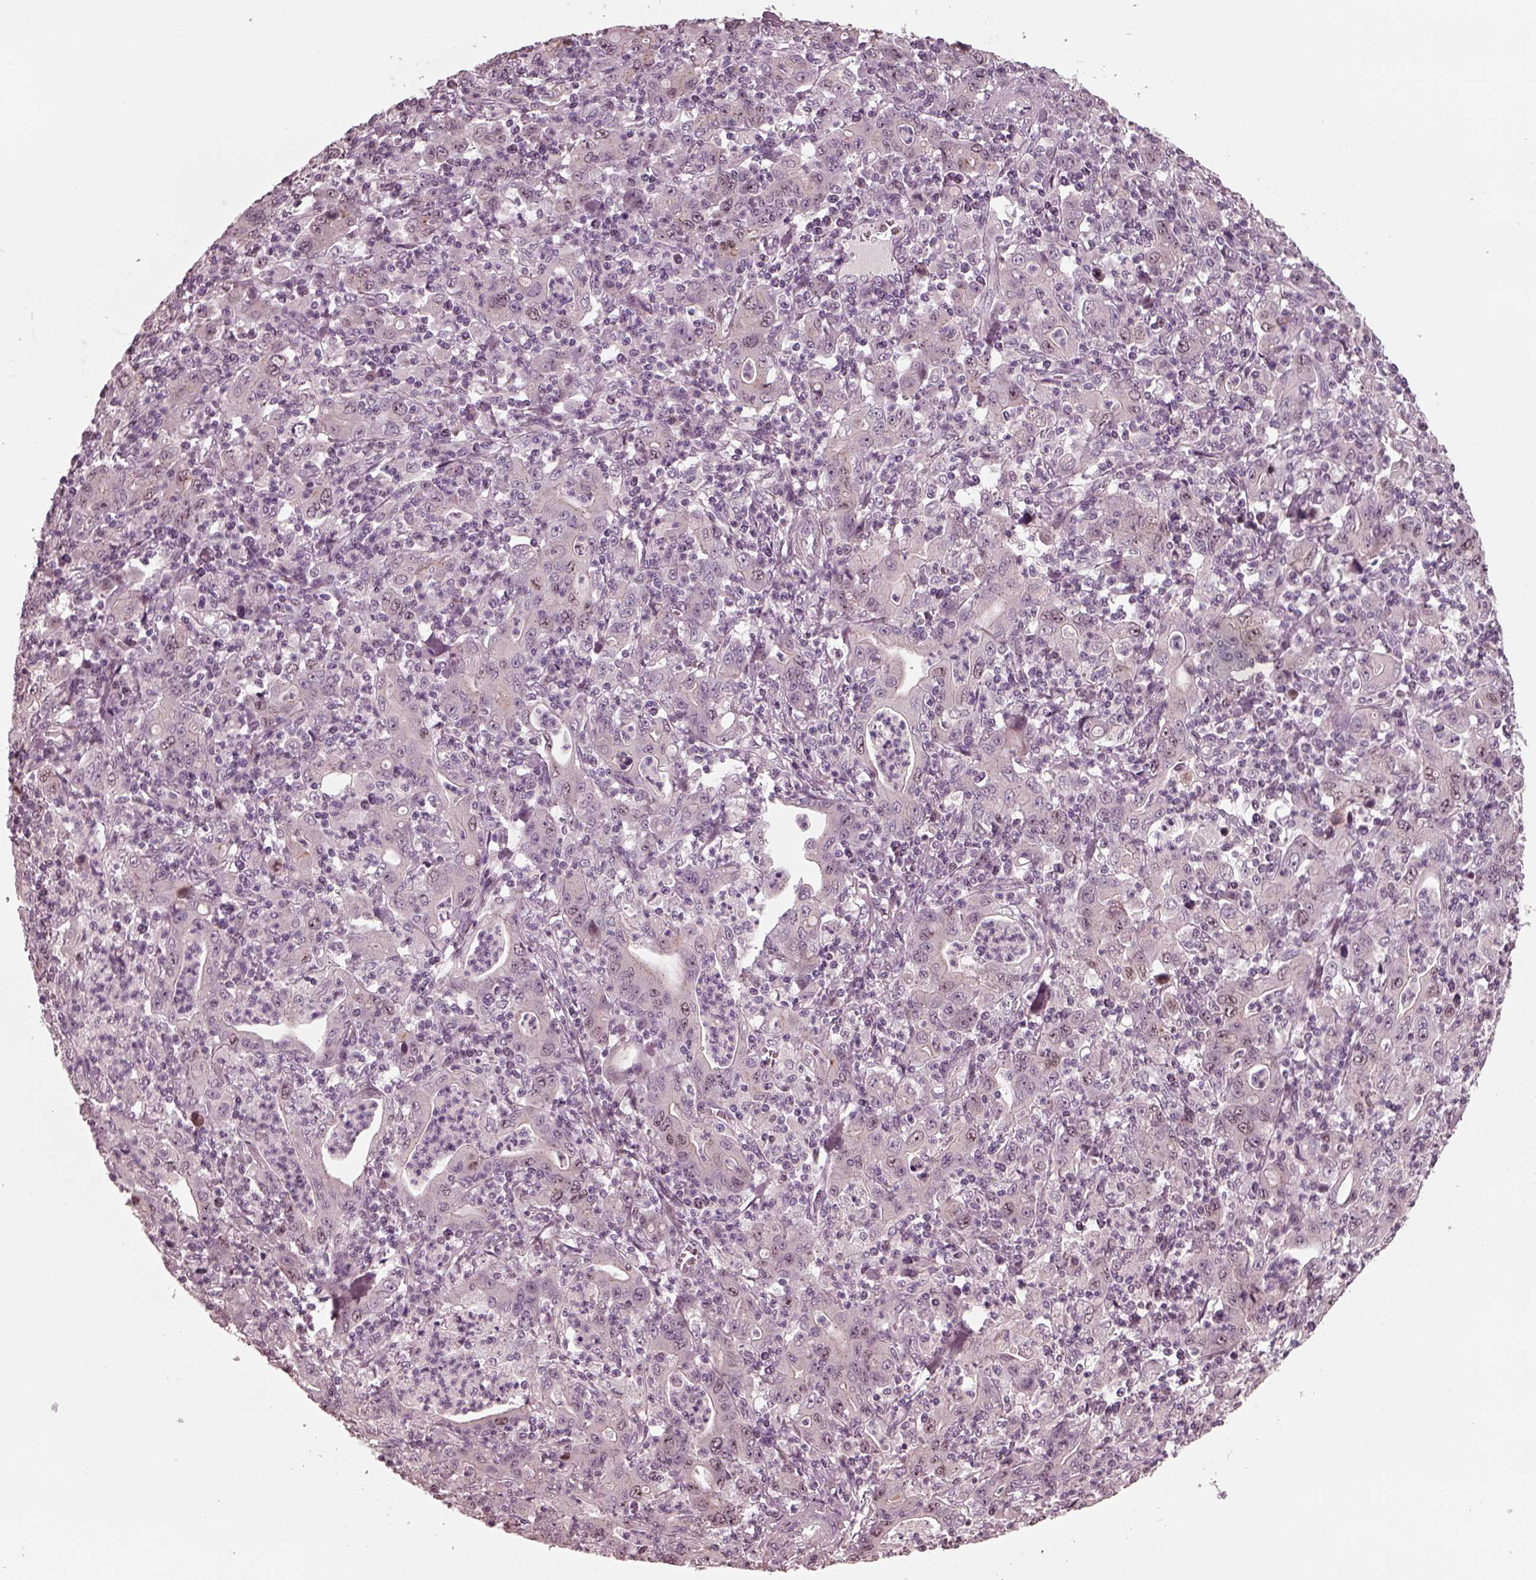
{"staining": {"intensity": "negative", "quantity": "none", "location": "none"}, "tissue": "stomach cancer", "cell_type": "Tumor cells", "image_type": "cancer", "snomed": [{"axis": "morphology", "description": "Adenocarcinoma, NOS"}, {"axis": "topography", "description": "Stomach, upper"}], "caption": "DAB immunohistochemical staining of human stomach cancer demonstrates no significant positivity in tumor cells. (Immunohistochemistry, brightfield microscopy, high magnification).", "gene": "SAXO1", "patient": {"sex": "male", "age": 69}}